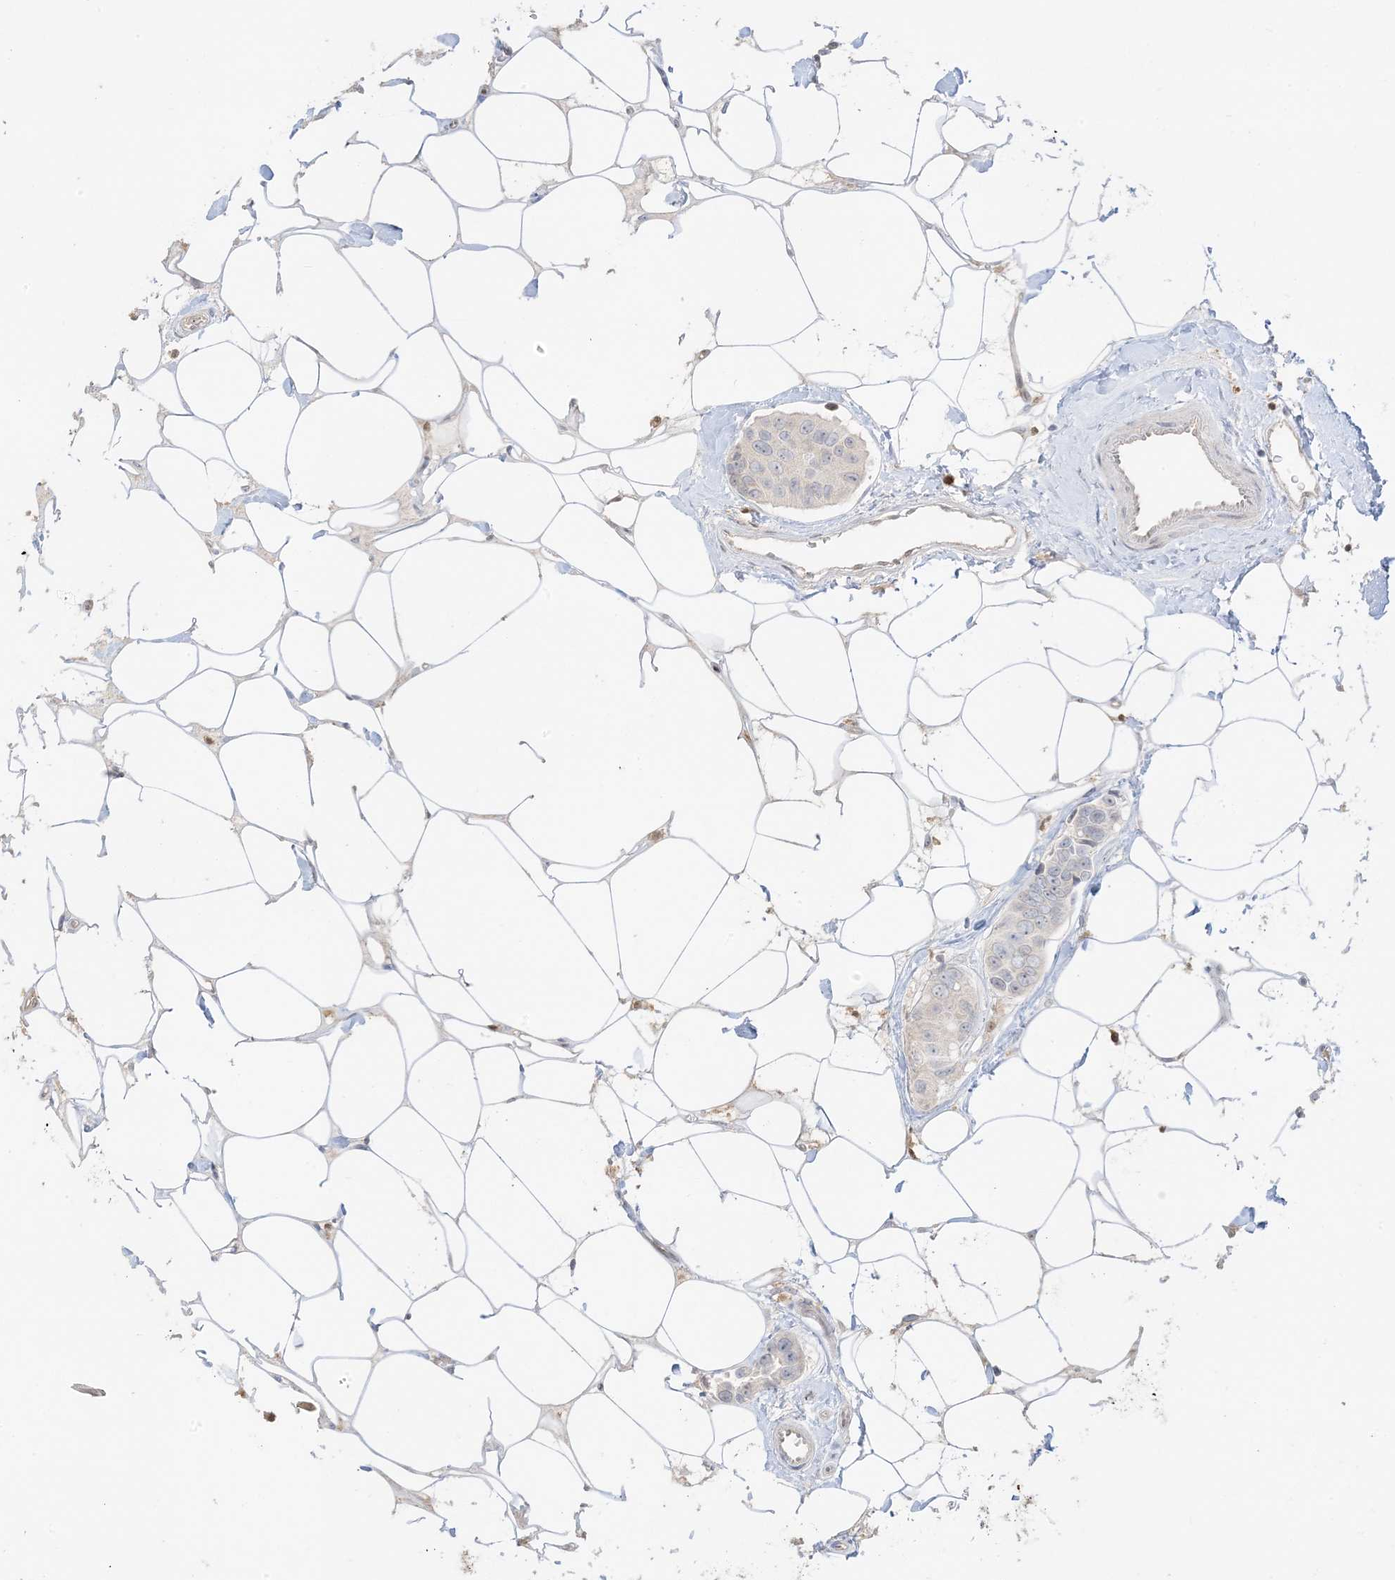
{"staining": {"intensity": "negative", "quantity": "none", "location": "none"}, "tissue": "breast cancer", "cell_type": "Tumor cells", "image_type": "cancer", "snomed": [{"axis": "morphology", "description": "Normal tissue, NOS"}, {"axis": "morphology", "description": "Duct carcinoma"}, {"axis": "topography", "description": "Breast"}], "caption": "Immunohistochemistry of breast cancer (infiltrating ductal carcinoma) displays no positivity in tumor cells.", "gene": "GCA", "patient": {"sex": "female", "age": 39}}